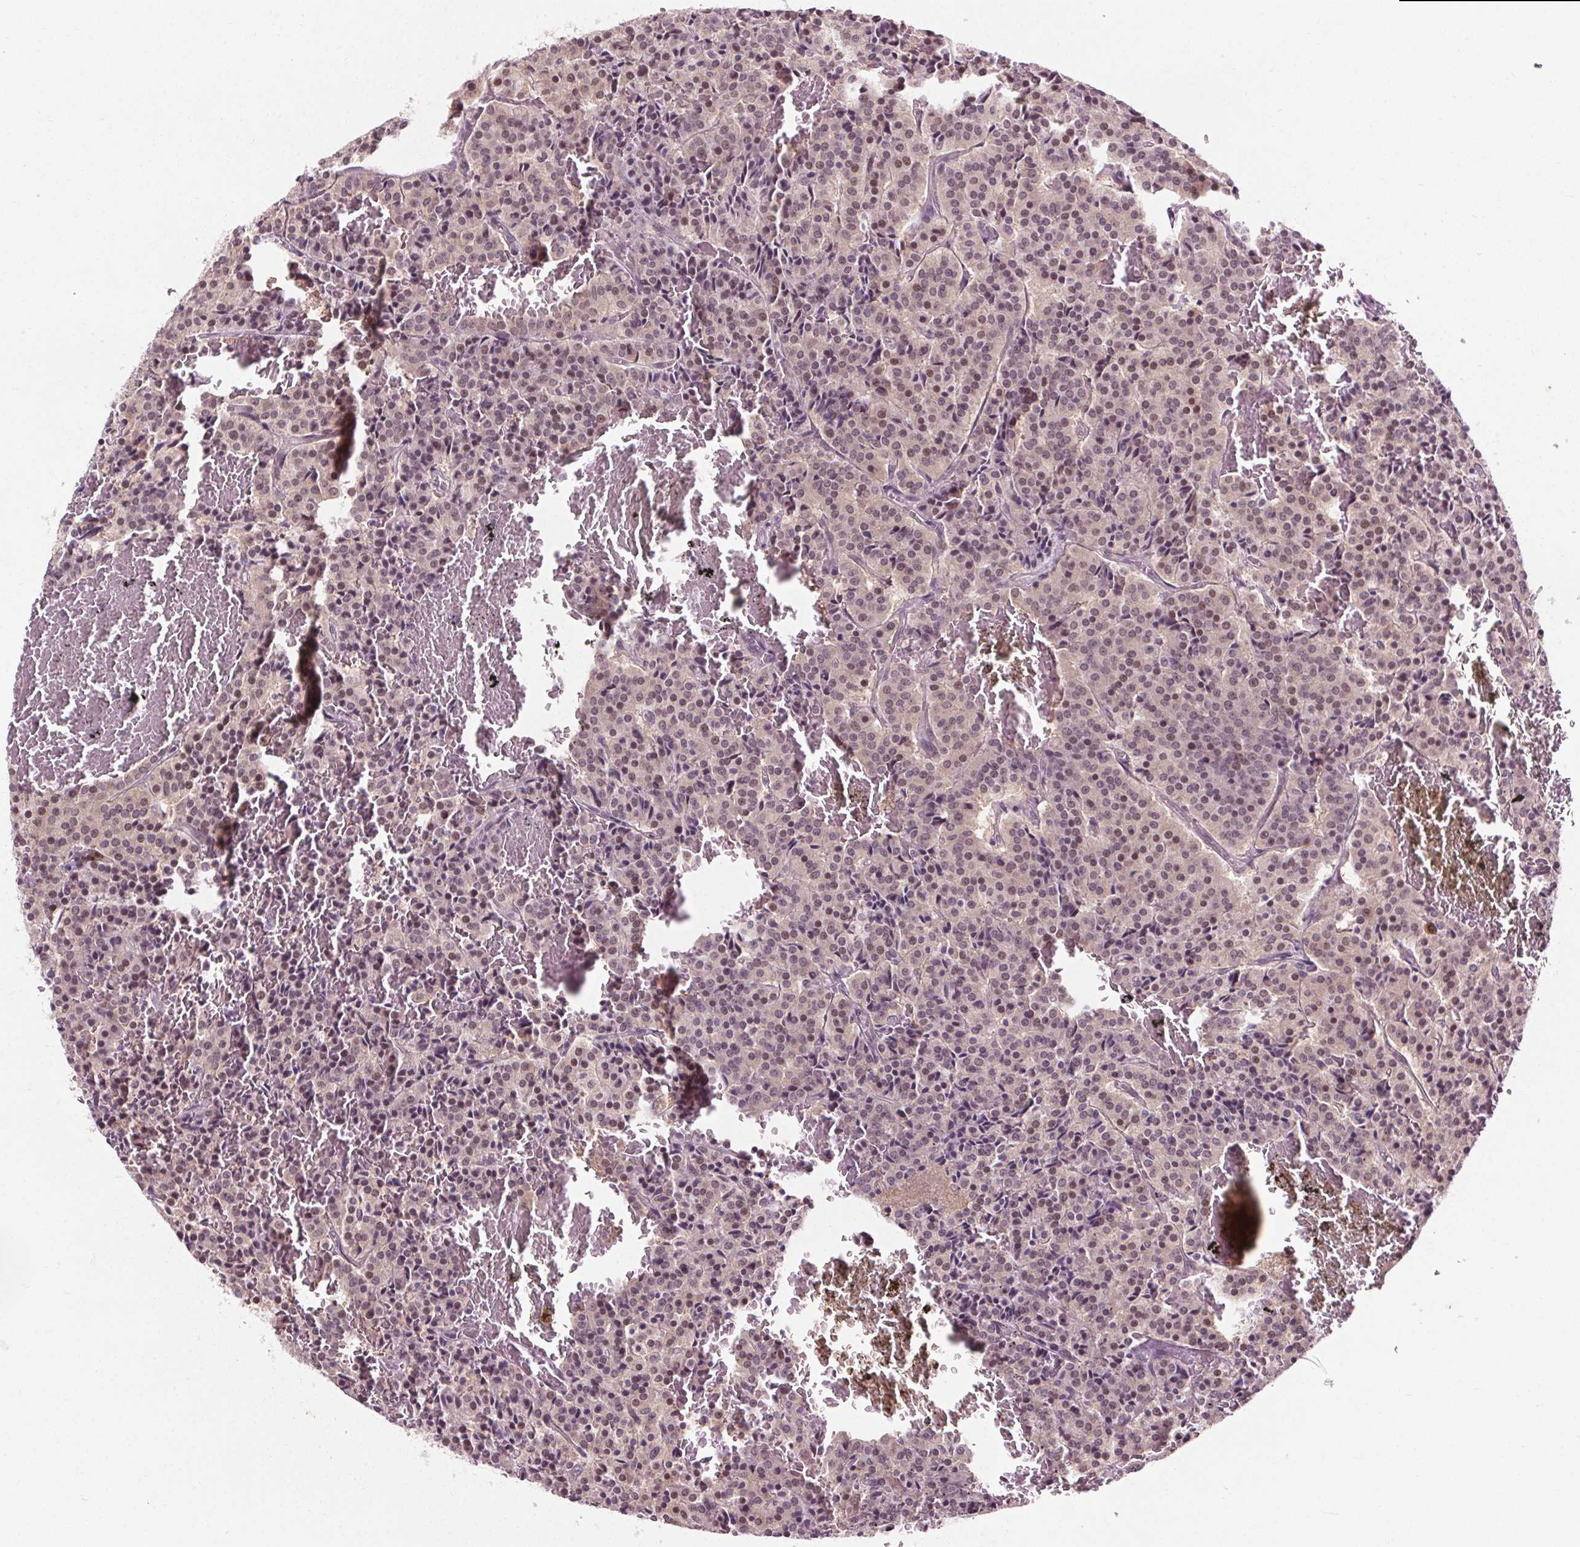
{"staining": {"intensity": "moderate", "quantity": "<25%", "location": "nuclear"}, "tissue": "carcinoid", "cell_type": "Tumor cells", "image_type": "cancer", "snomed": [{"axis": "morphology", "description": "Carcinoid, malignant, NOS"}, {"axis": "topography", "description": "Lung"}], "caption": "A low amount of moderate nuclear positivity is identified in about <25% of tumor cells in carcinoid tissue.", "gene": "MED6", "patient": {"sex": "male", "age": 70}}